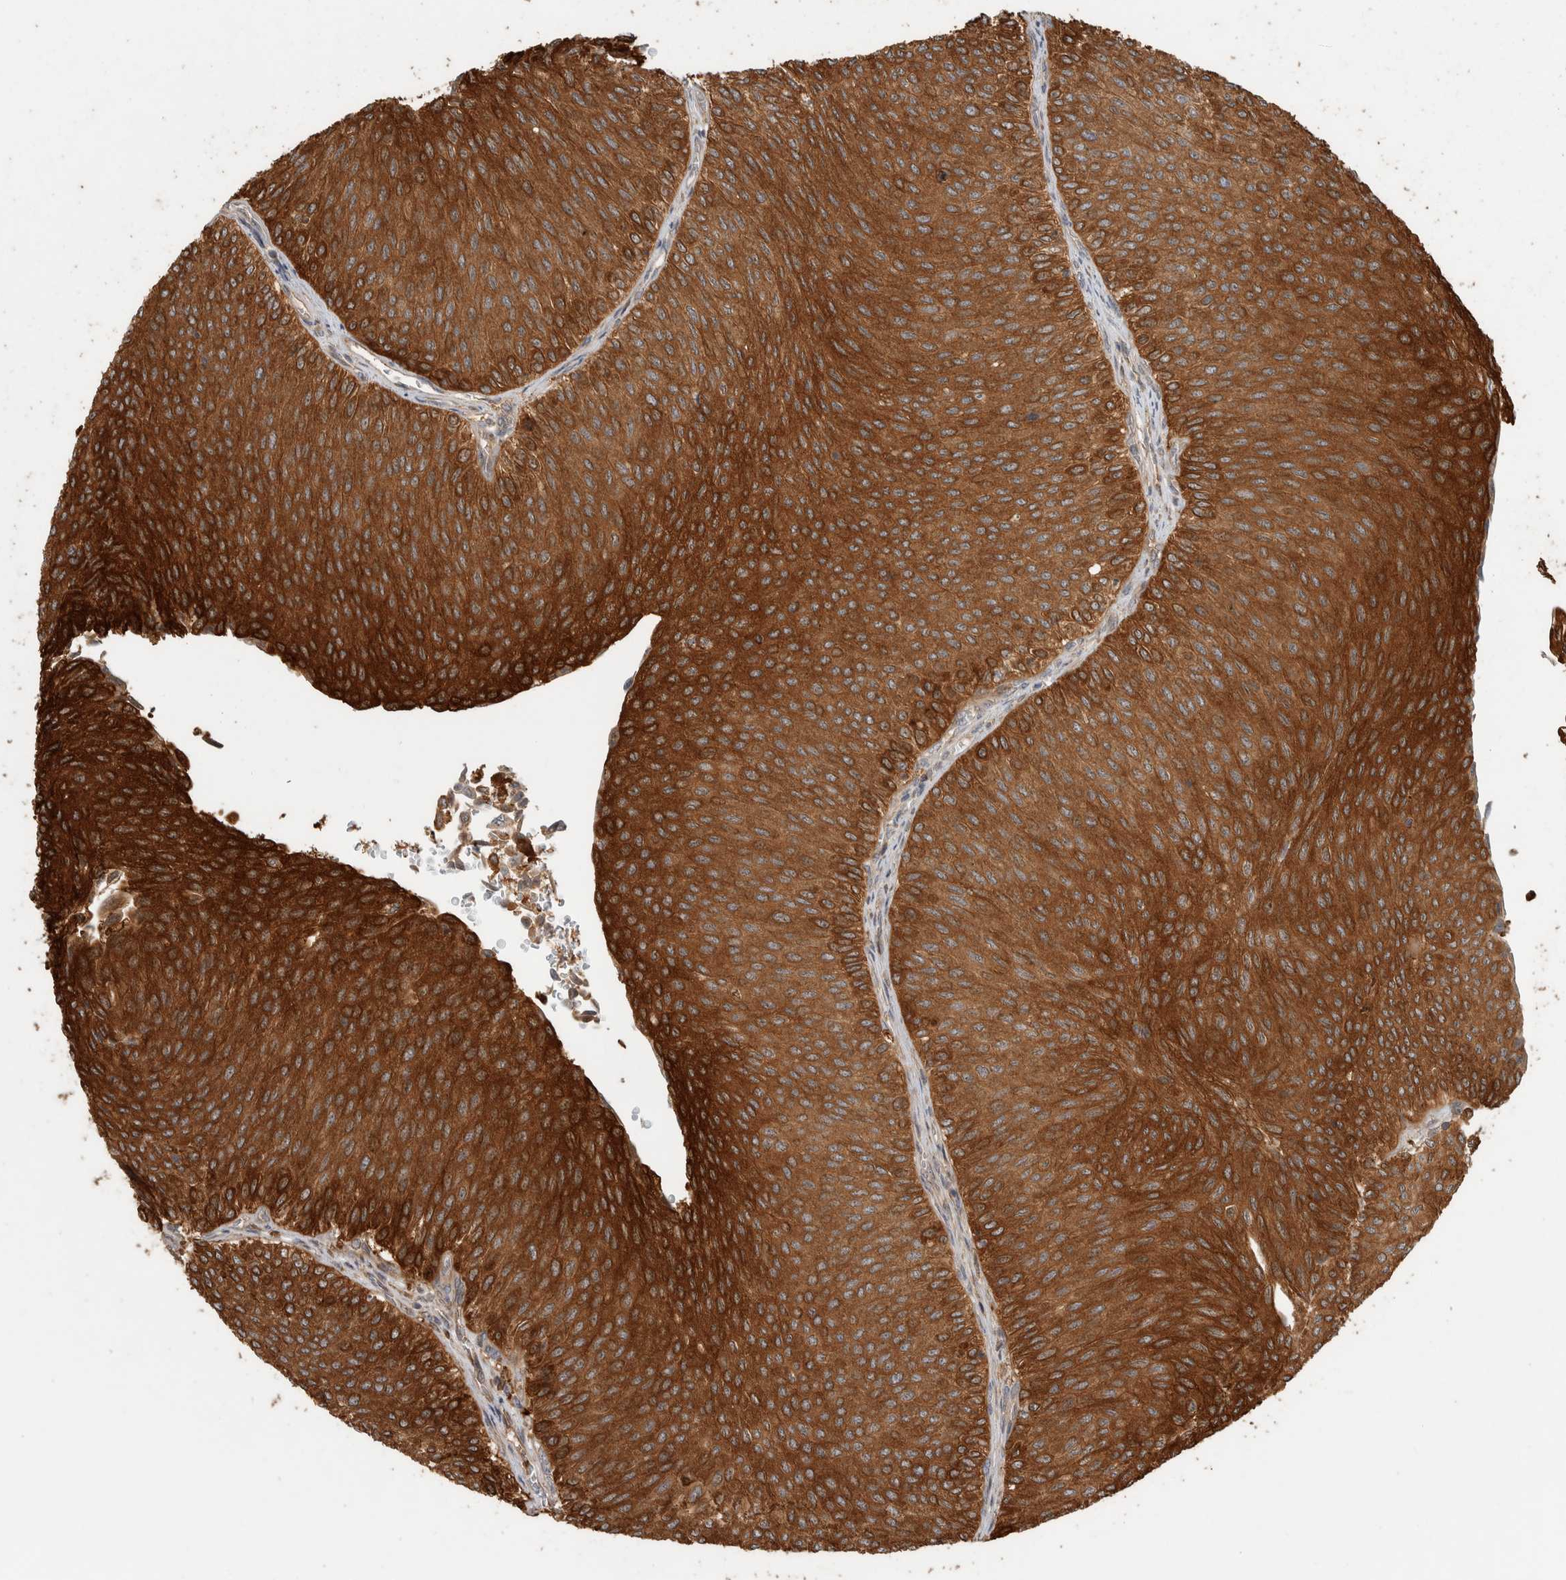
{"staining": {"intensity": "strong", "quantity": ">75%", "location": "cytoplasmic/membranous"}, "tissue": "urothelial cancer", "cell_type": "Tumor cells", "image_type": "cancer", "snomed": [{"axis": "morphology", "description": "Urothelial carcinoma, Low grade"}, {"axis": "topography", "description": "Urinary bladder"}], "caption": "This micrograph exhibits IHC staining of human urothelial cancer, with high strong cytoplasmic/membranous expression in about >75% of tumor cells.", "gene": "CNTROB", "patient": {"sex": "male", "age": 78}}